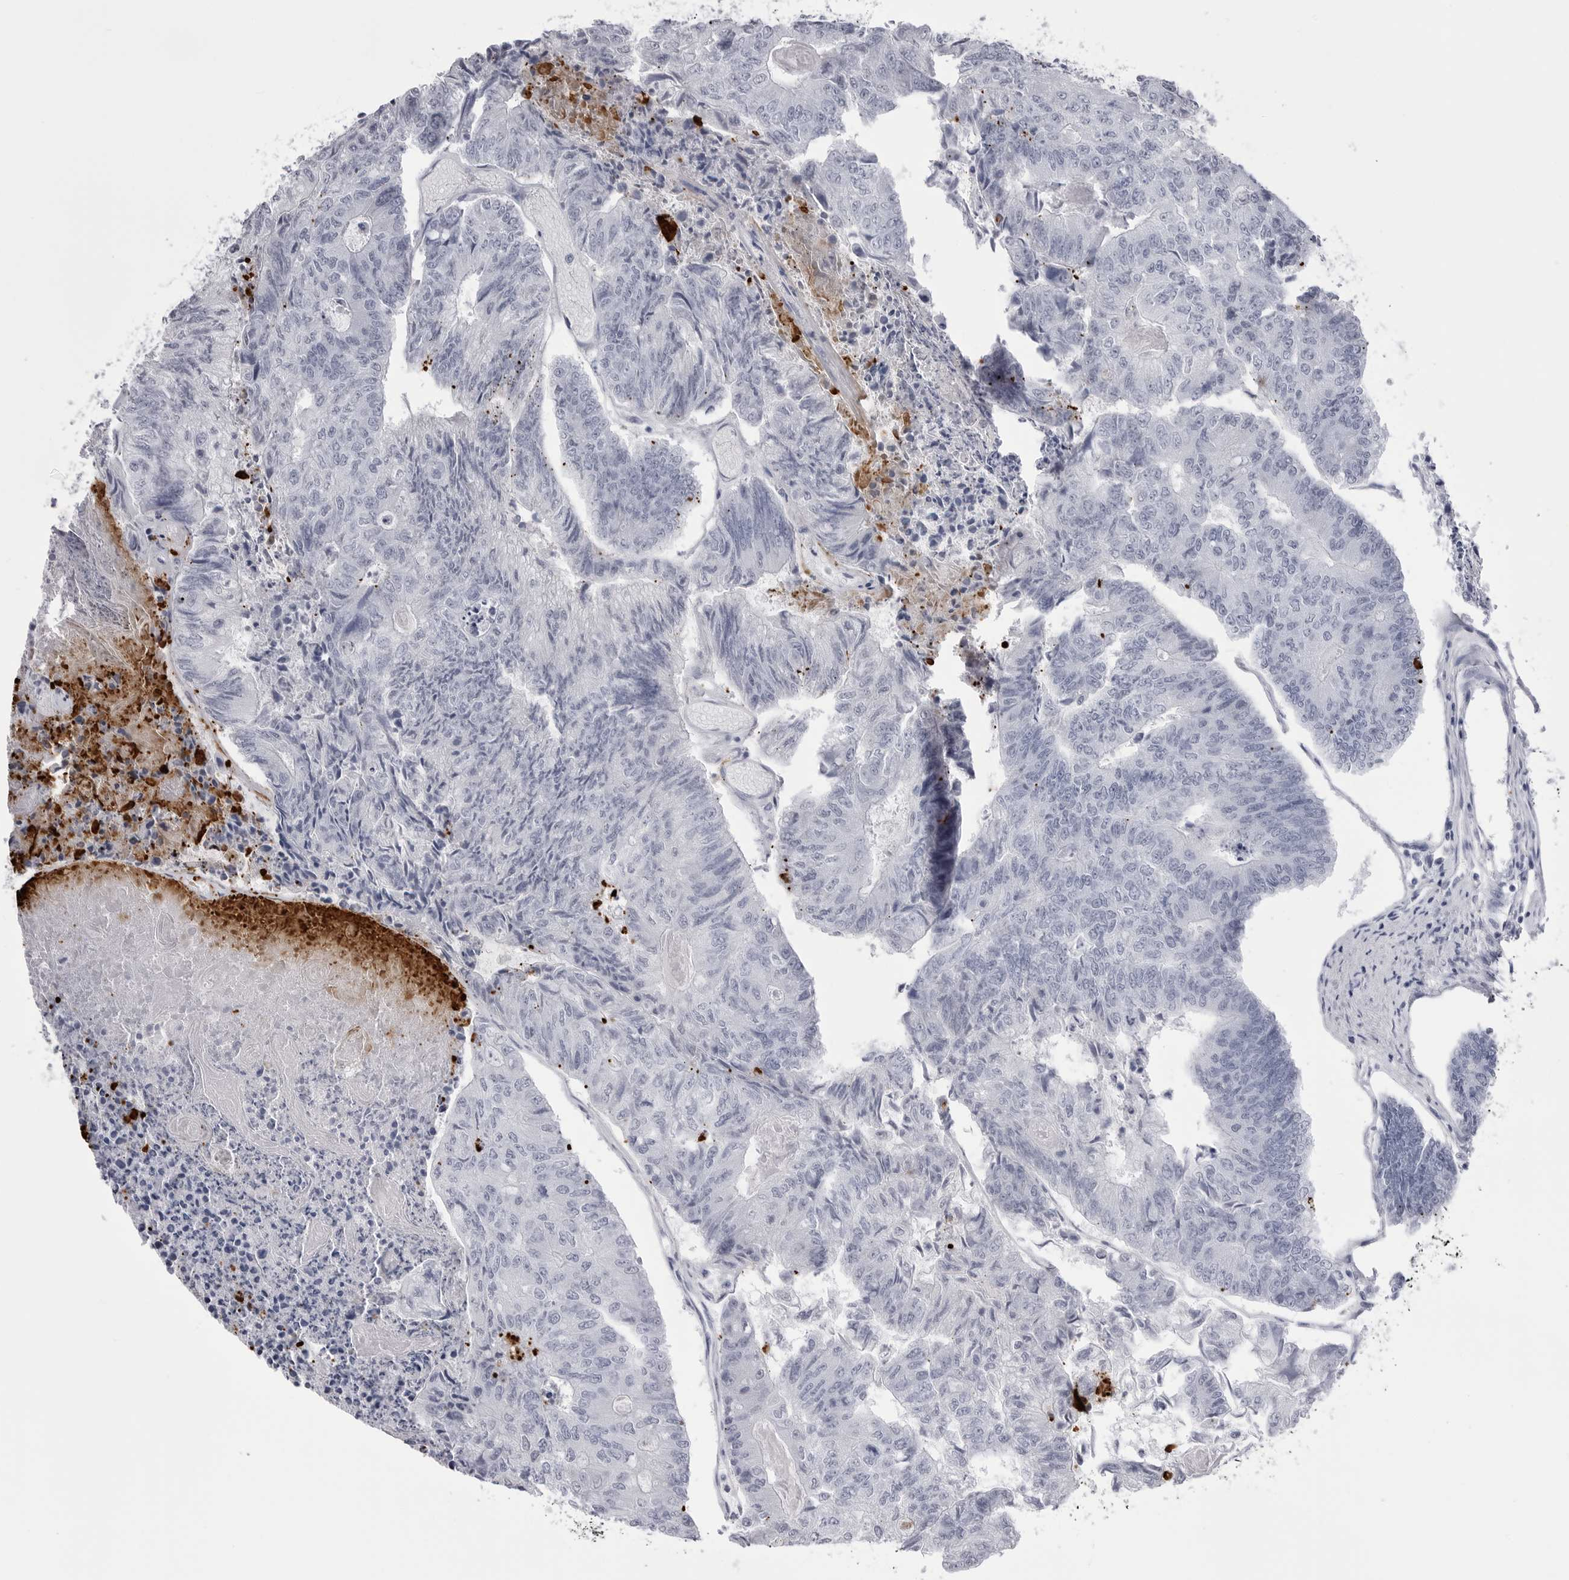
{"staining": {"intensity": "negative", "quantity": "none", "location": "none"}, "tissue": "colorectal cancer", "cell_type": "Tumor cells", "image_type": "cancer", "snomed": [{"axis": "morphology", "description": "Adenocarcinoma, NOS"}, {"axis": "topography", "description": "Colon"}], "caption": "High magnification brightfield microscopy of colorectal adenocarcinoma stained with DAB (brown) and counterstained with hematoxylin (blue): tumor cells show no significant positivity.", "gene": "COL26A1", "patient": {"sex": "female", "age": 67}}